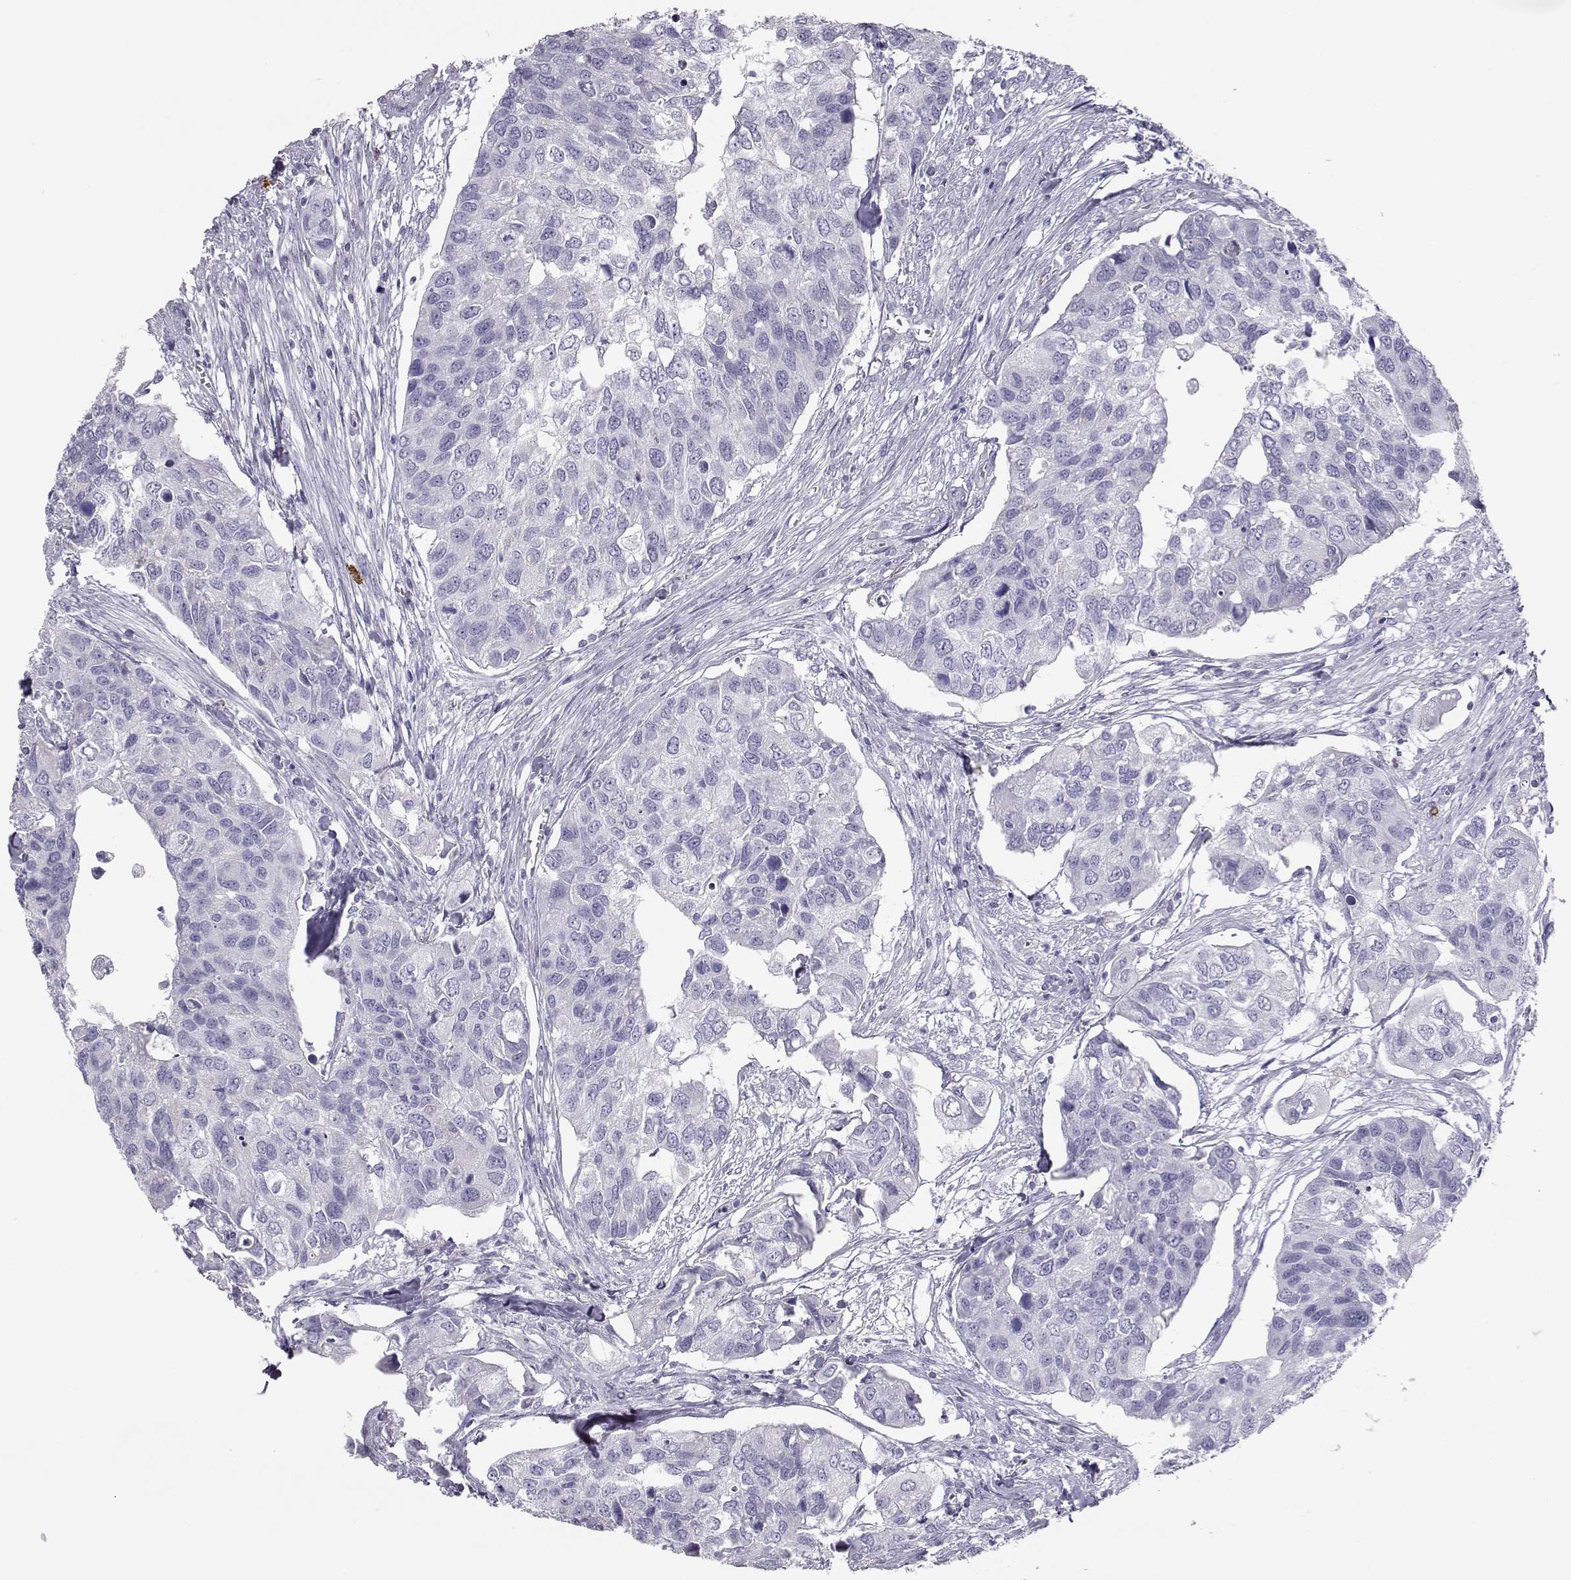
{"staining": {"intensity": "negative", "quantity": "none", "location": "none"}, "tissue": "urothelial cancer", "cell_type": "Tumor cells", "image_type": "cancer", "snomed": [{"axis": "morphology", "description": "Urothelial carcinoma, High grade"}, {"axis": "topography", "description": "Urinary bladder"}], "caption": "Tumor cells show no significant positivity in urothelial cancer.", "gene": "ITLN2", "patient": {"sex": "male", "age": 60}}